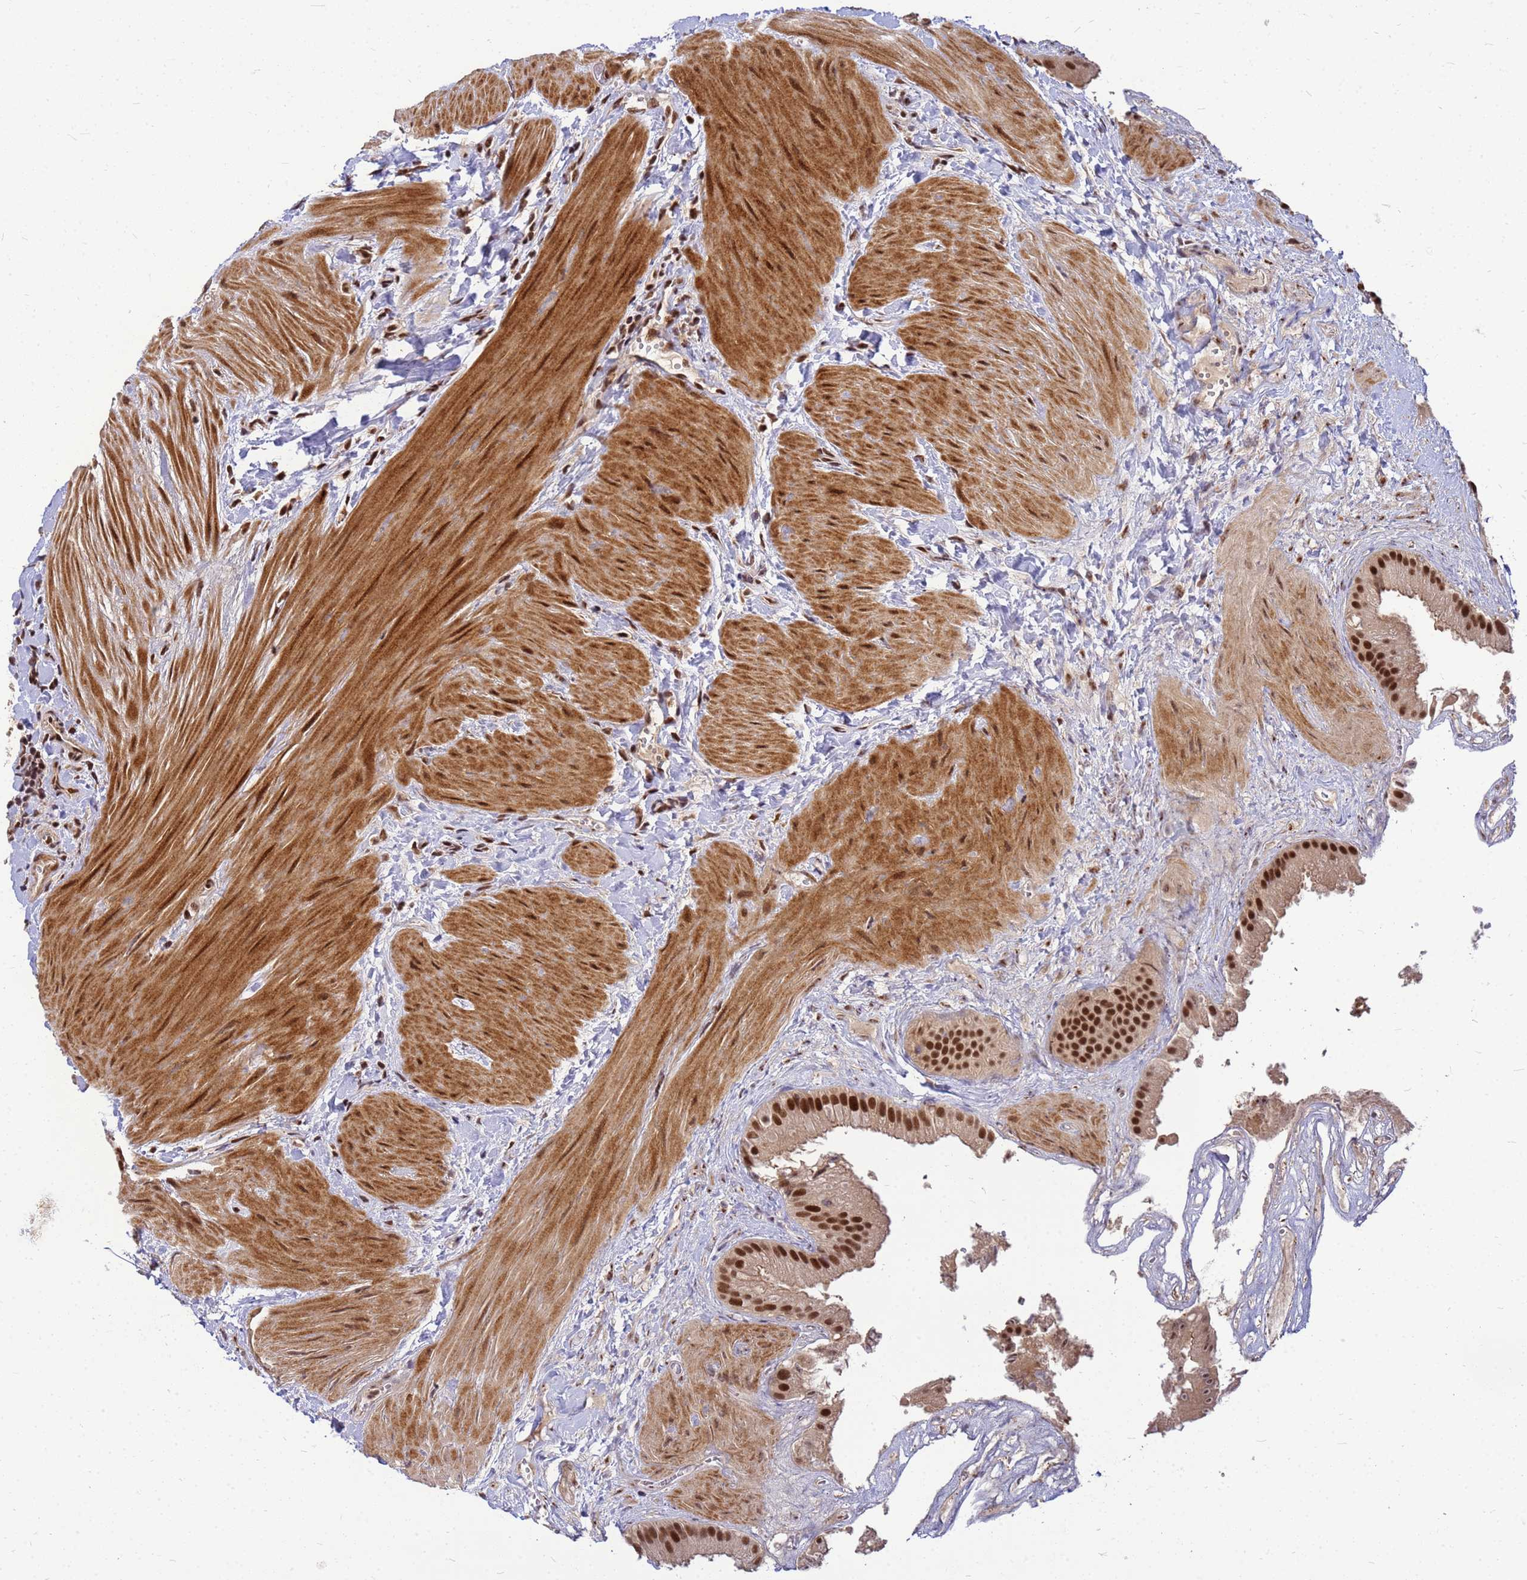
{"staining": {"intensity": "strong", "quantity": ">75%", "location": "nuclear"}, "tissue": "gallbladder", "cell_type": "Glandular cells", "image_type": "normal", "snomed": [{"axis": "morphology", "description": "Normal tissue, NOS"}, {"axis": "topography", "description": "Gallbladder"}], "caption": "Immunohistochemical staining of unremarkable gallbladder reveals strong nuclear protein staining in about >75% of glandular cells.", "gene": "NCBP2", "patient": {"sex": "male", "age": 55}}